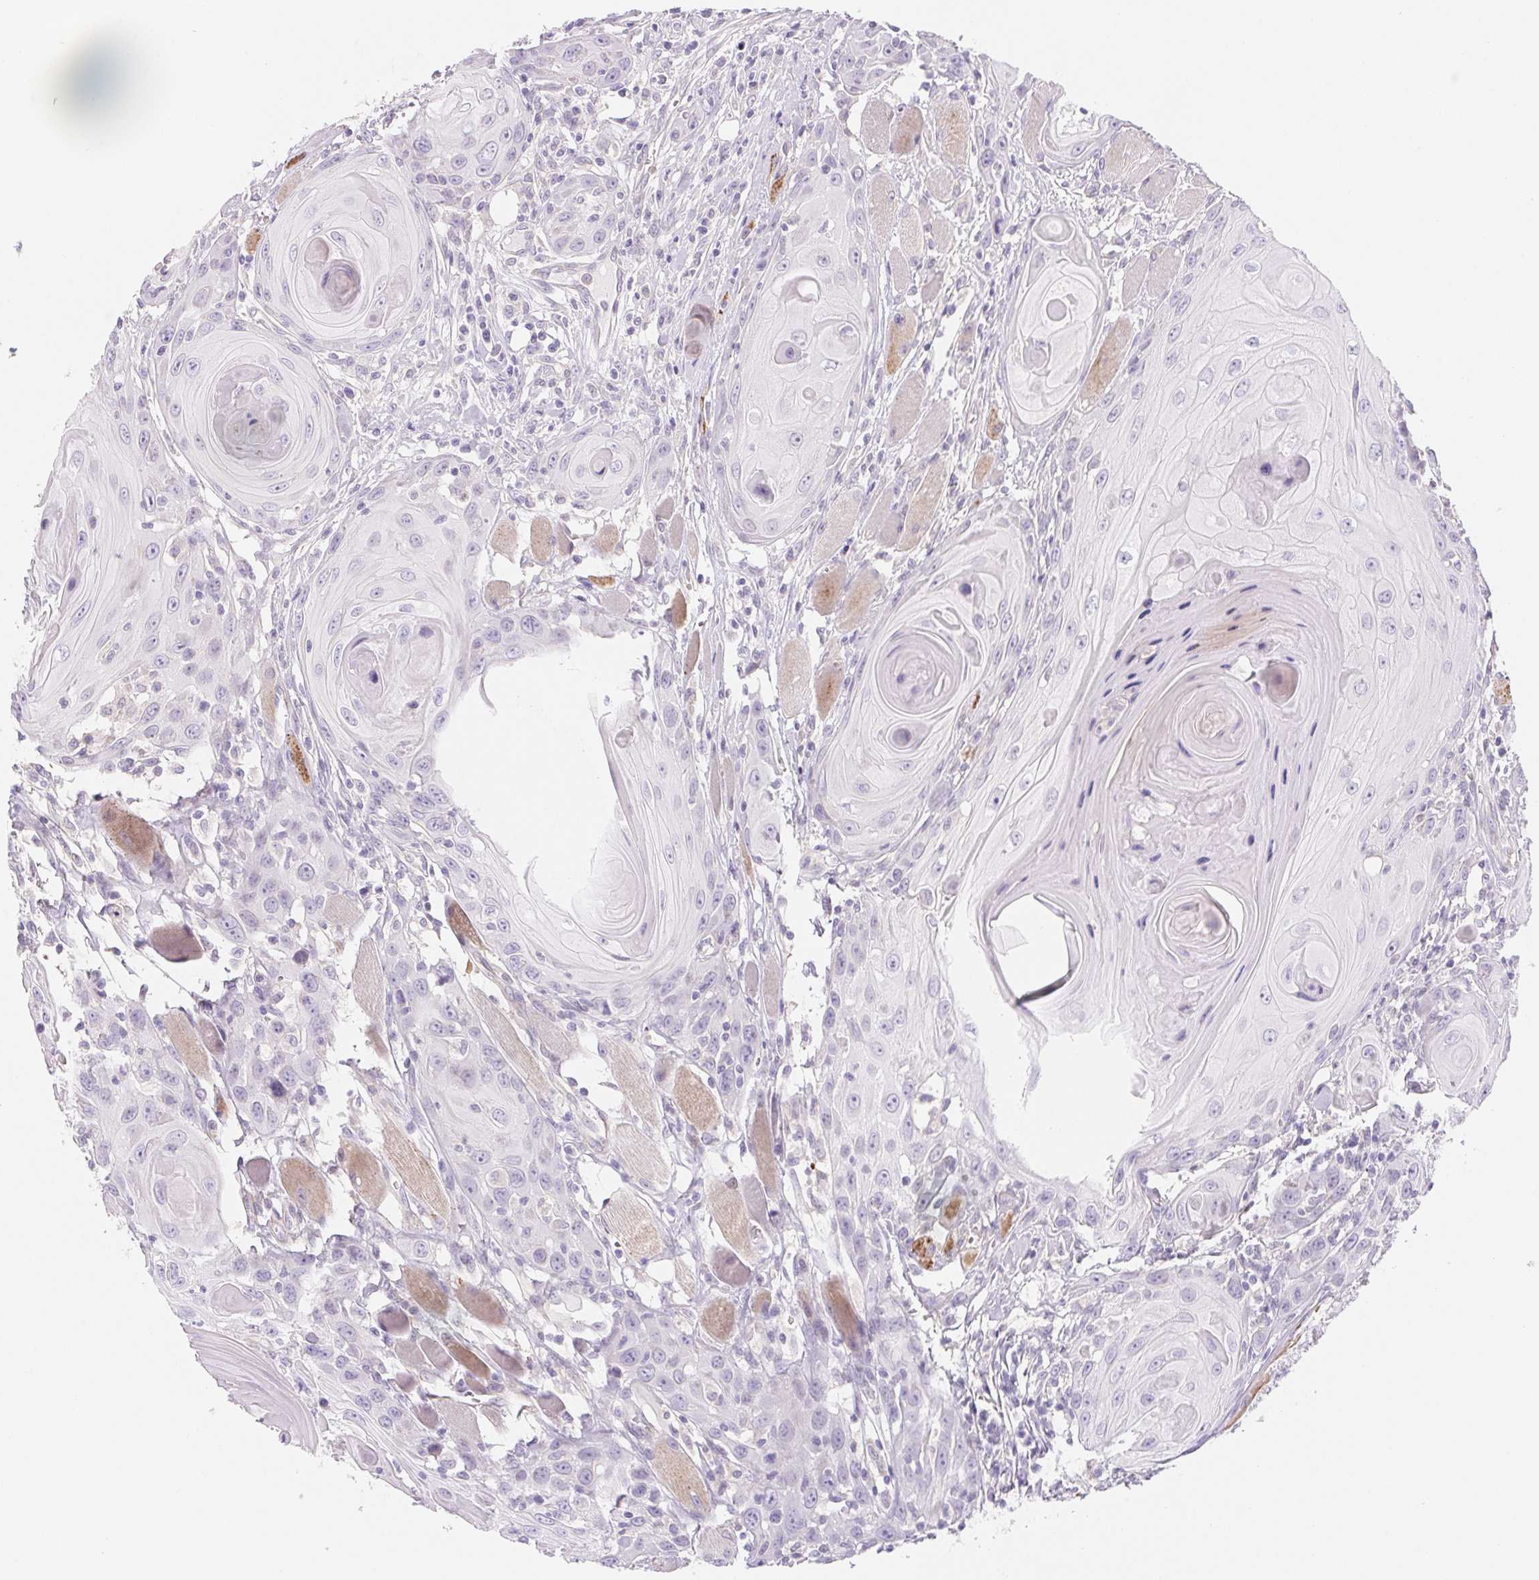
{"staining": {"intensity": "negative", "quantity": "none", "location": "none"}, "tissue": "head and neck cancer", "cell_type": "Tumor cells", "image_type": "cancer", "snomed": [{"axis": "morphology", "description": "Squamous cell carcinoma, NOS"}, {"axis": "topography", "description": "Head-Neck"}], "caption": "Immunohistochemistry micrograph of neoplastic tissue: head and neck cancer (squamous cell carcinoma) stained with DAB (3,3'-diaminobenzidine) exhibits no significant protein expression in tumor cells.", "gene": "CTNND2", "patient": {"sex": "female", "age": 80}}